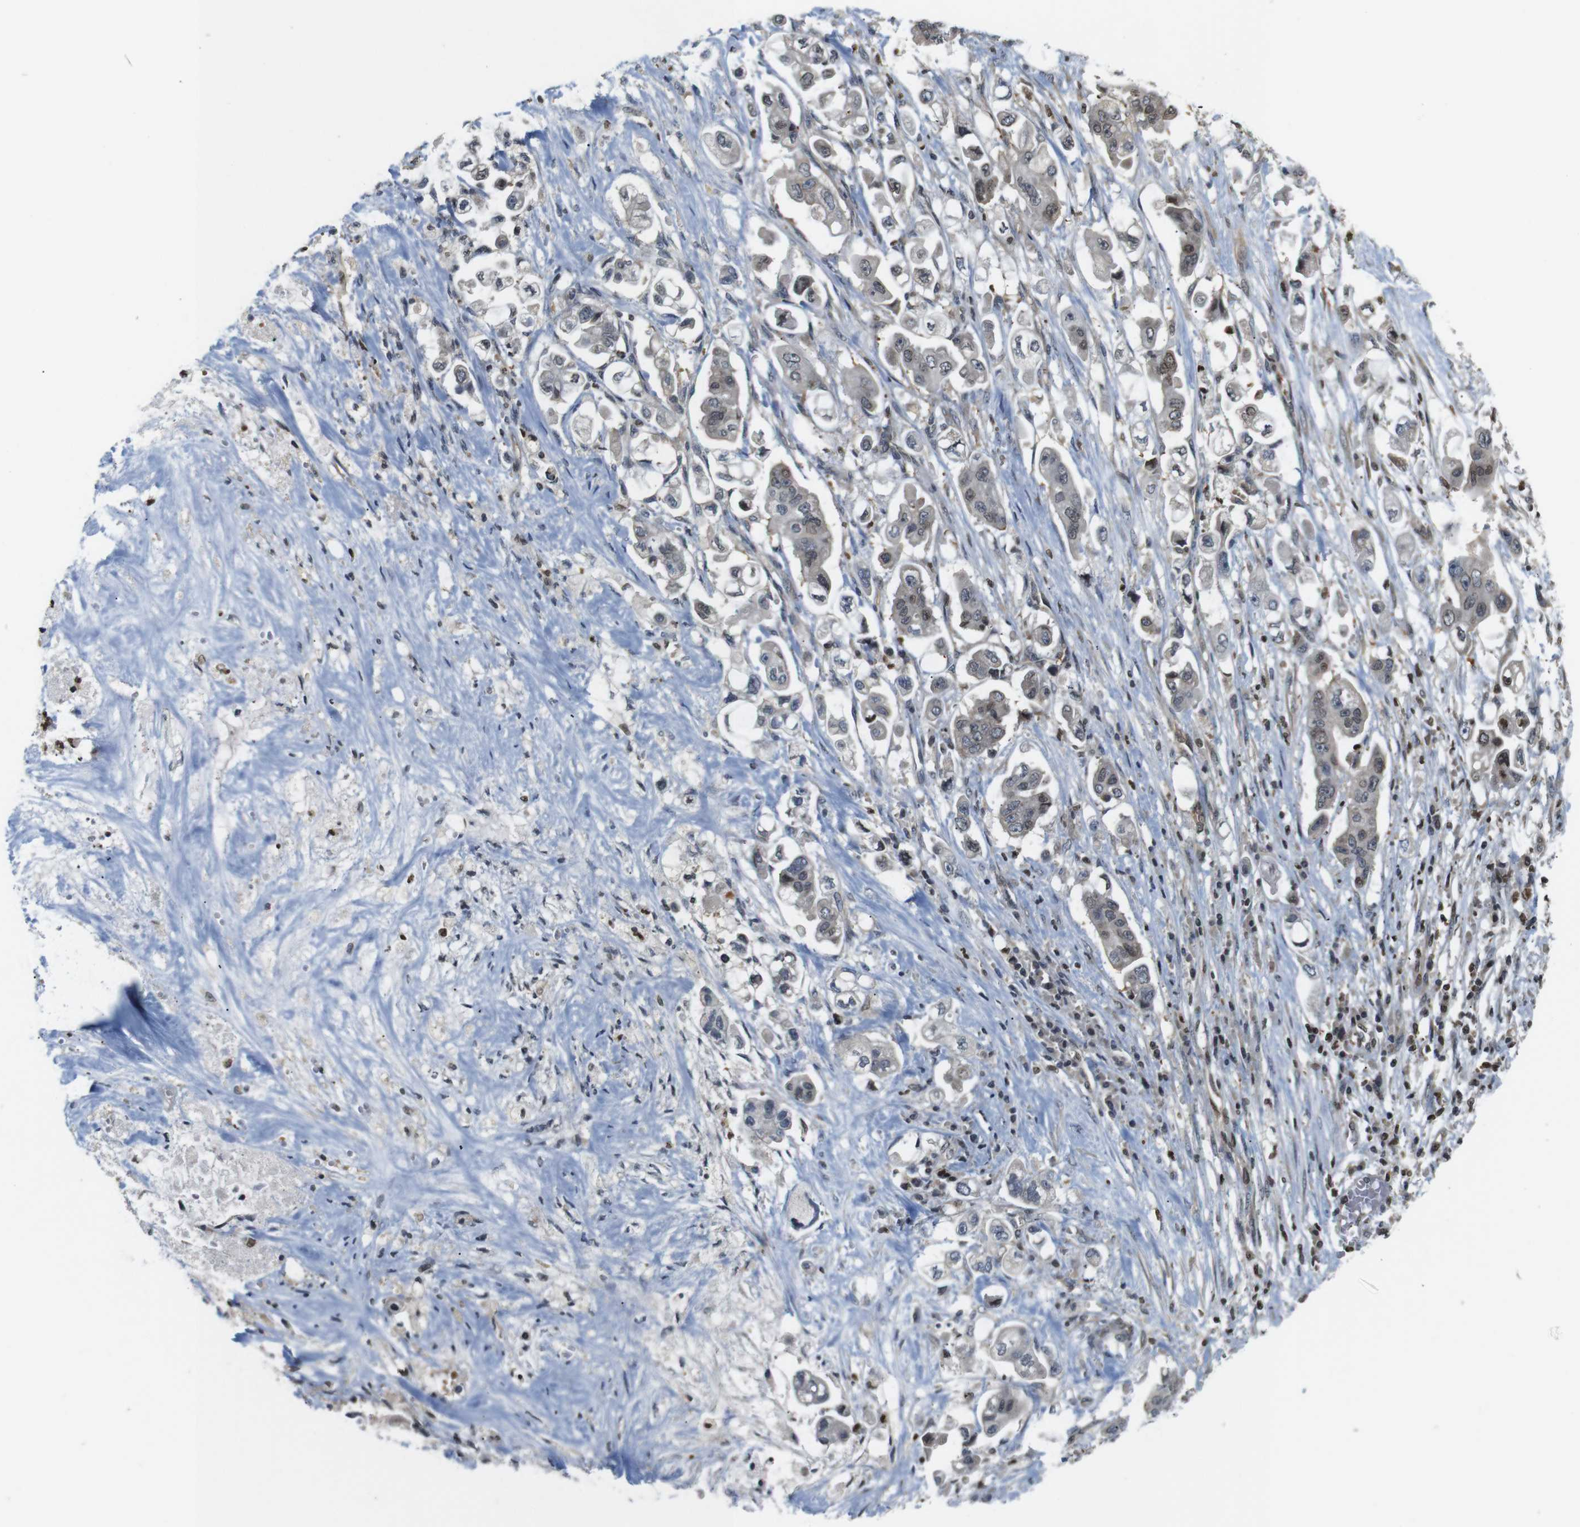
{"staining": {"intensity": "moderate", "quantity": "<25%", "location": "nuclear"}, "tissue": "stomach cancer", "cell_type": "Tumor cells", "image_type": "cancer", "snomed": [{"axis": "morphology", "description": "Adenocarcinoma, NOS"}, {"axis": "topography", "description": "Stomach"}], "caption": "Adenocarcinoma (stomach) was stained to show a protein in brown. There is low levels of moderate nuclear positivity in approximately <25% of tumor cells. The staining was performed using DAB, with brown indicating positive protein expression. Nuclei are stained blue with hematoxylin.", "gene": "MBD1", "patient": {"sex": "male", "age": 62}}